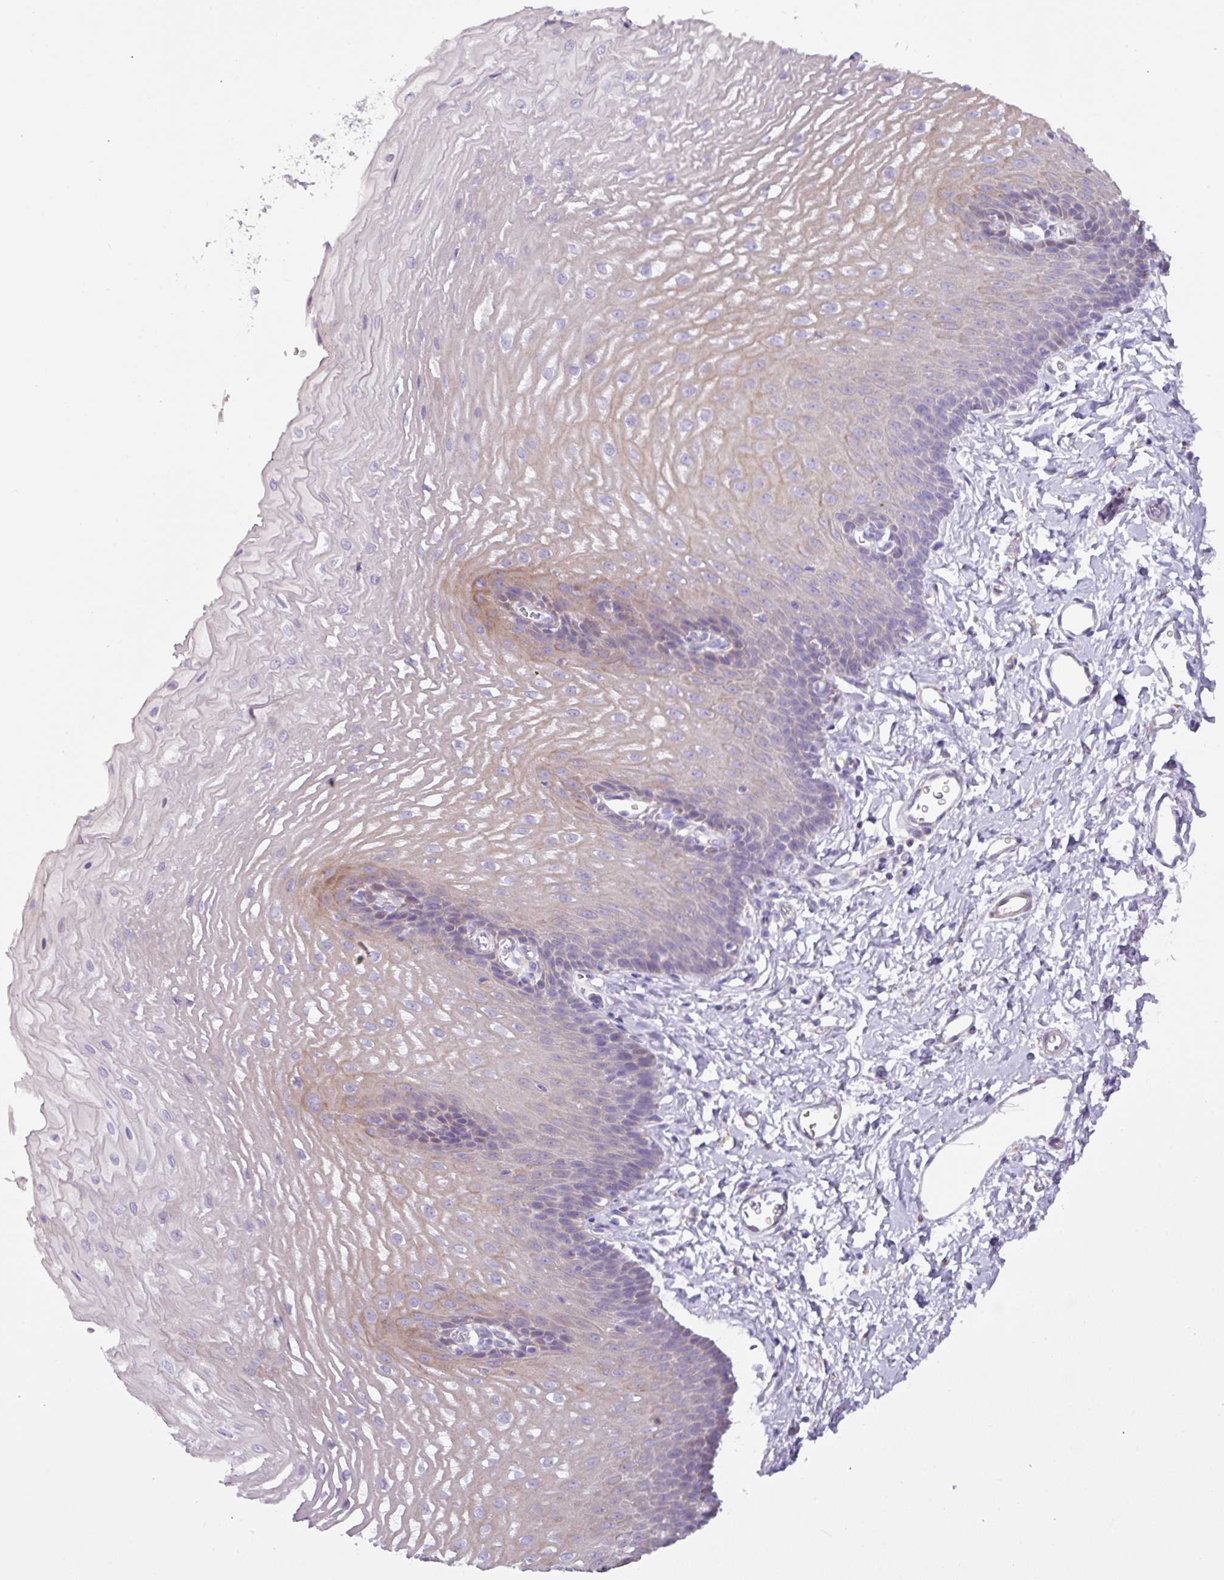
{"staining": {"intensity": "weak", "quantity": "<25%", "location": "cytoplasmic/membranous"}, "tissue": "esophagus", "cell_type": "Squamous epithelial cells", "image_type": "normal", "snomed": [{"axis": "morphology", "description": "Normal tissue, NOS"}, {"axis": "topography", "description": "Esophagus"}], "caption": "A high-resolution image shows immunohistochemistry staining of normal esophagus, which displays no significant positivity in squamous epithelial cells.", "gene": "RGS16", "patient": {"sex": "male", "age": 70}}